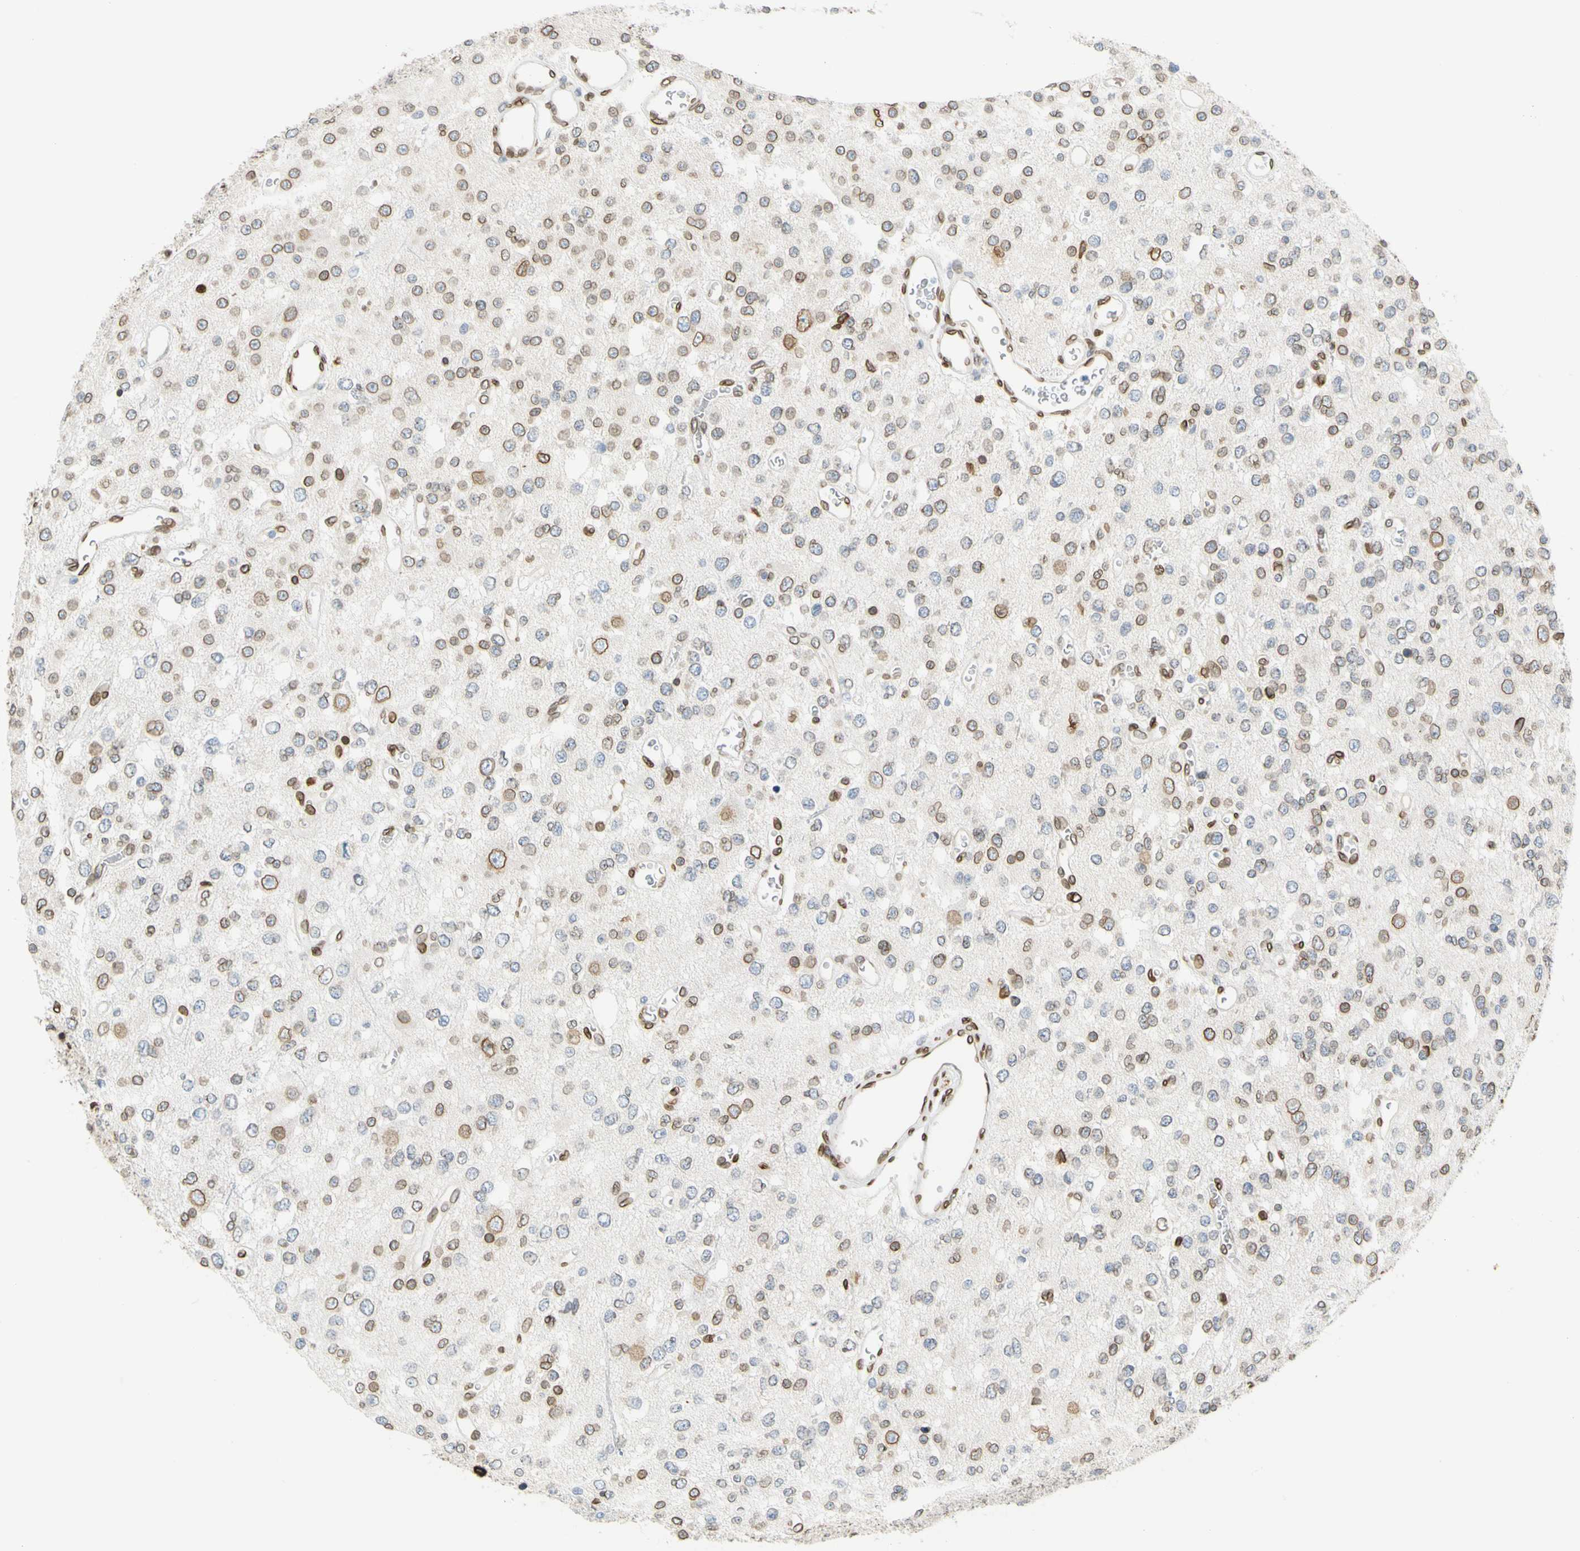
{"staining": {"intensity": "moderate", "quantity": ">75%", "location": "cytoplasmic/membranous,nuclear"}, "tissue": "glioma", "cell_type": "Tumor cells", "image_type": "cancer", "snomed": [{"axis": "morphology", "description": "Glioma, malignant, Low grade"}, {"axis": "topography", "description": "Brain"}], "caption": "A high-resolution image shows IHC staining of glioma, which reveals moderate cytoplasmic/membranous and nuclear positivity in approximately >75% of tumor cells.", "gene": "SUN1", "patient": {"sex": "male", "age": 38}}